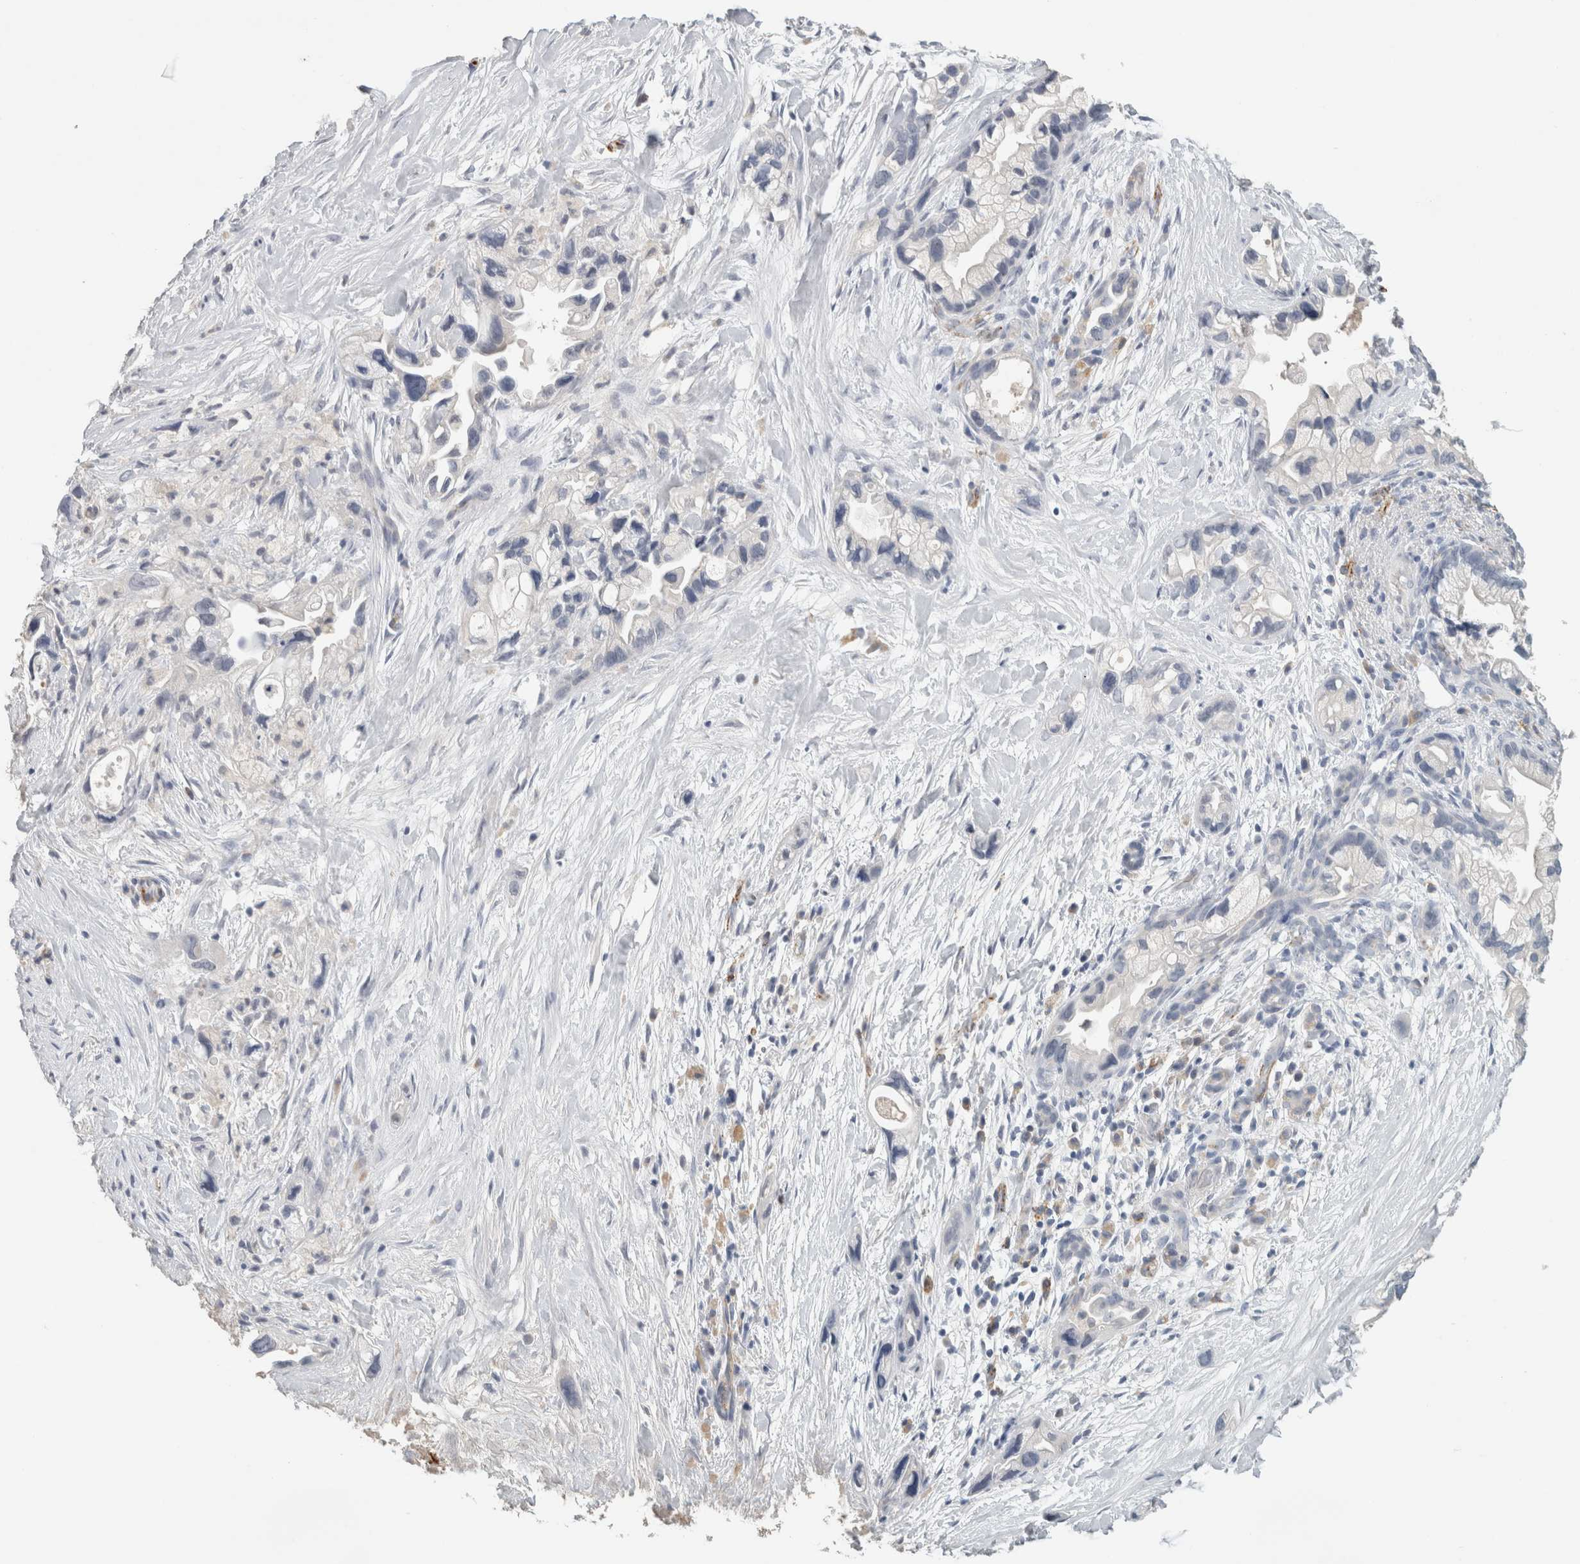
{"staining": {"intensity": "negative", "quantity": "none", "location": "none"}, "tissue": "pancreatic cancer", "cell_type": "Tumor cells", "image_type": "cancer", "snomed": [{"axis": "morphology", "description": "Adenocarcinoma, NOS"}, {"axis": "topography", "description": "Pancreas"}], "caption": "Tumor cells show no significant protein positivity in pancreatic cancer (adenocarcinoma). (IHC, brightfield microscopy, high magnification).", "gene": "CD36", "patient": {"sex": "female", "age": 77}}